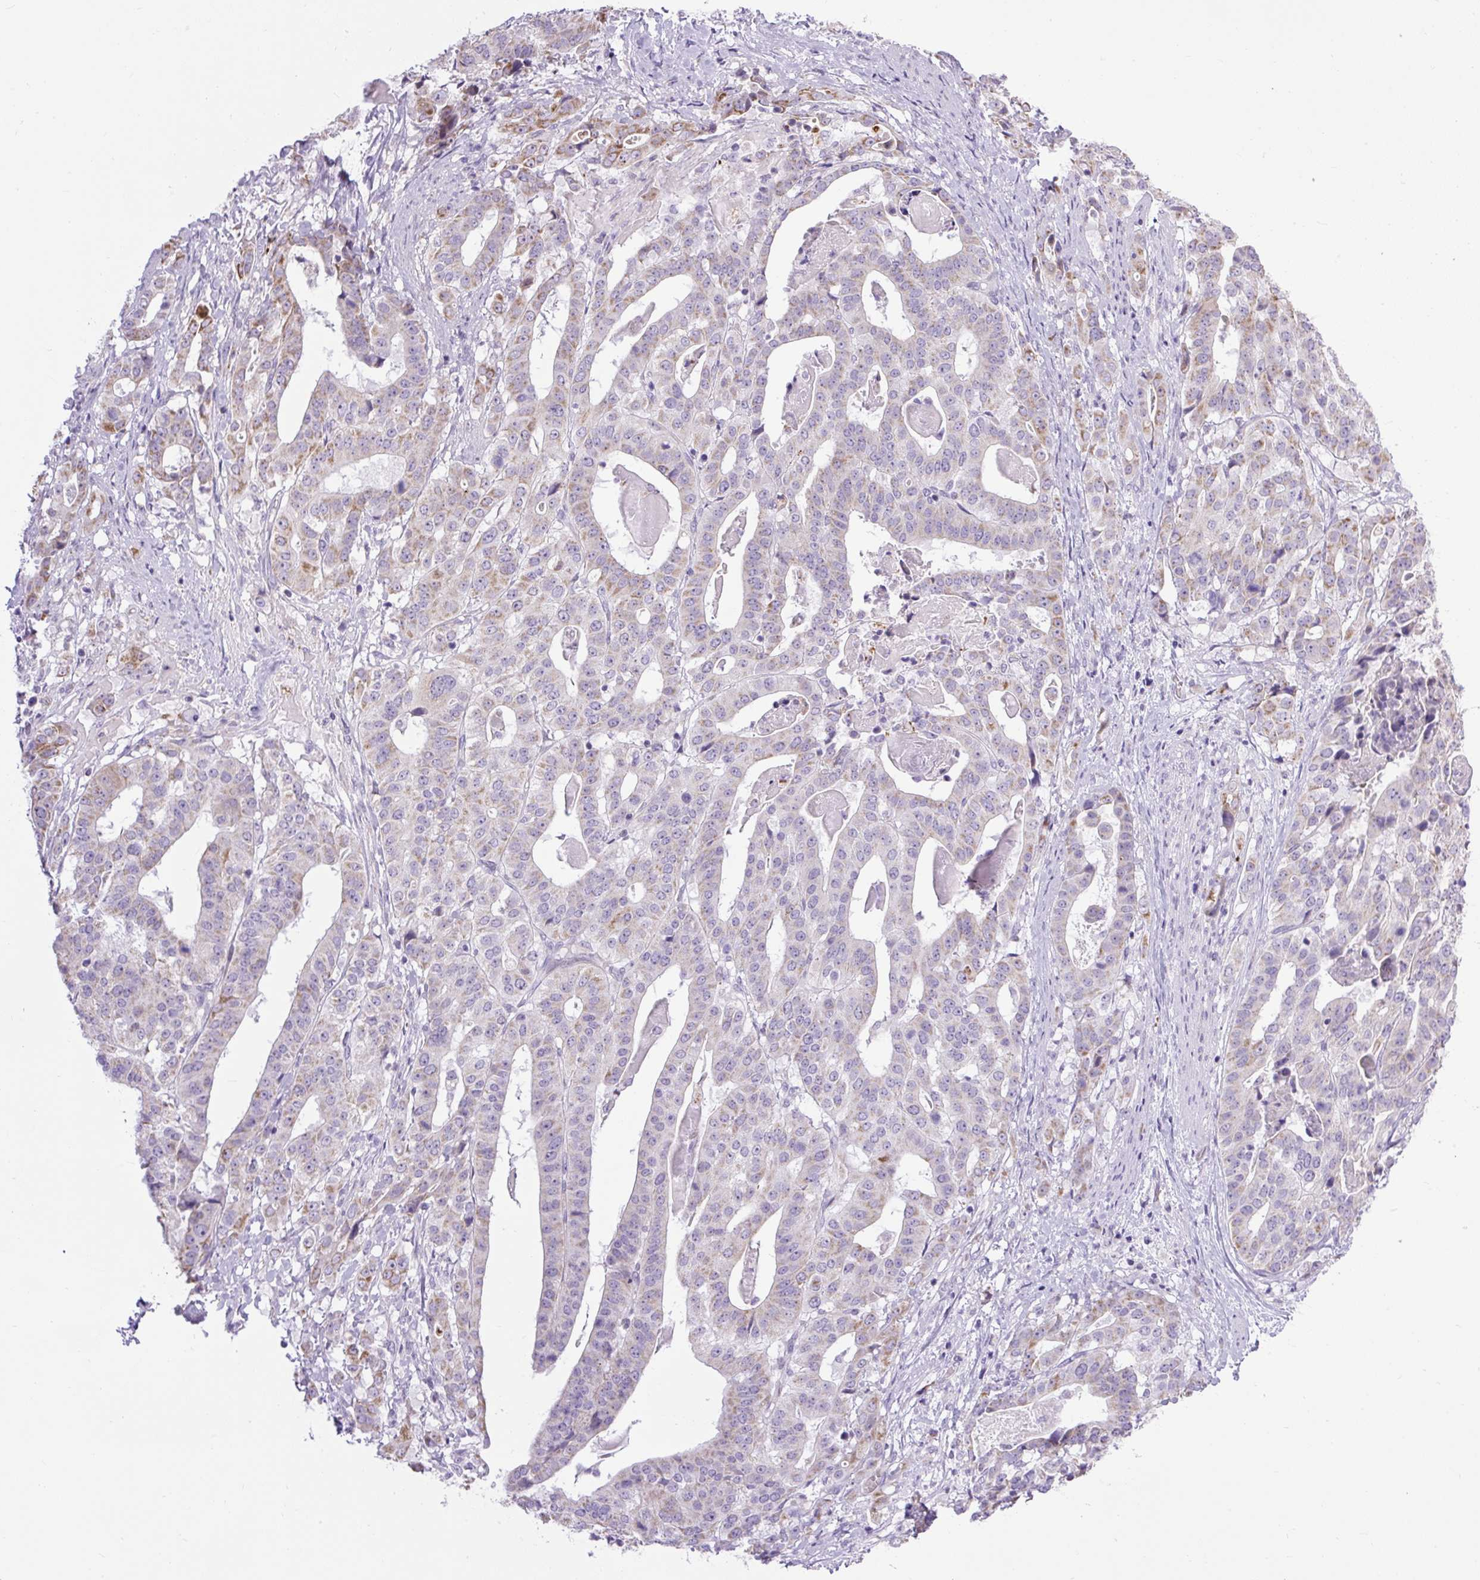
{"staining": {"intensity": "moderate", "quantity": "<25%", "location": "cytoplasmic/membranous"}, "tissue": "stomach cancer", "cell_type": "Tumor cells", "image_type": "cancer", "snomed": [{"axis": "morphology", "description": "Adenocarcinoma, NOS"}, {"axis": "topography", "description": "Stomach"}], "caption": "Moderate cytoplasmic/membranous positivity for a protein is present in approximately <25% of tumor cells of stomach cancer using immunohistochemistry.", "gene": "RNASE10", "patient": {"sex": "male", "age": 48}}